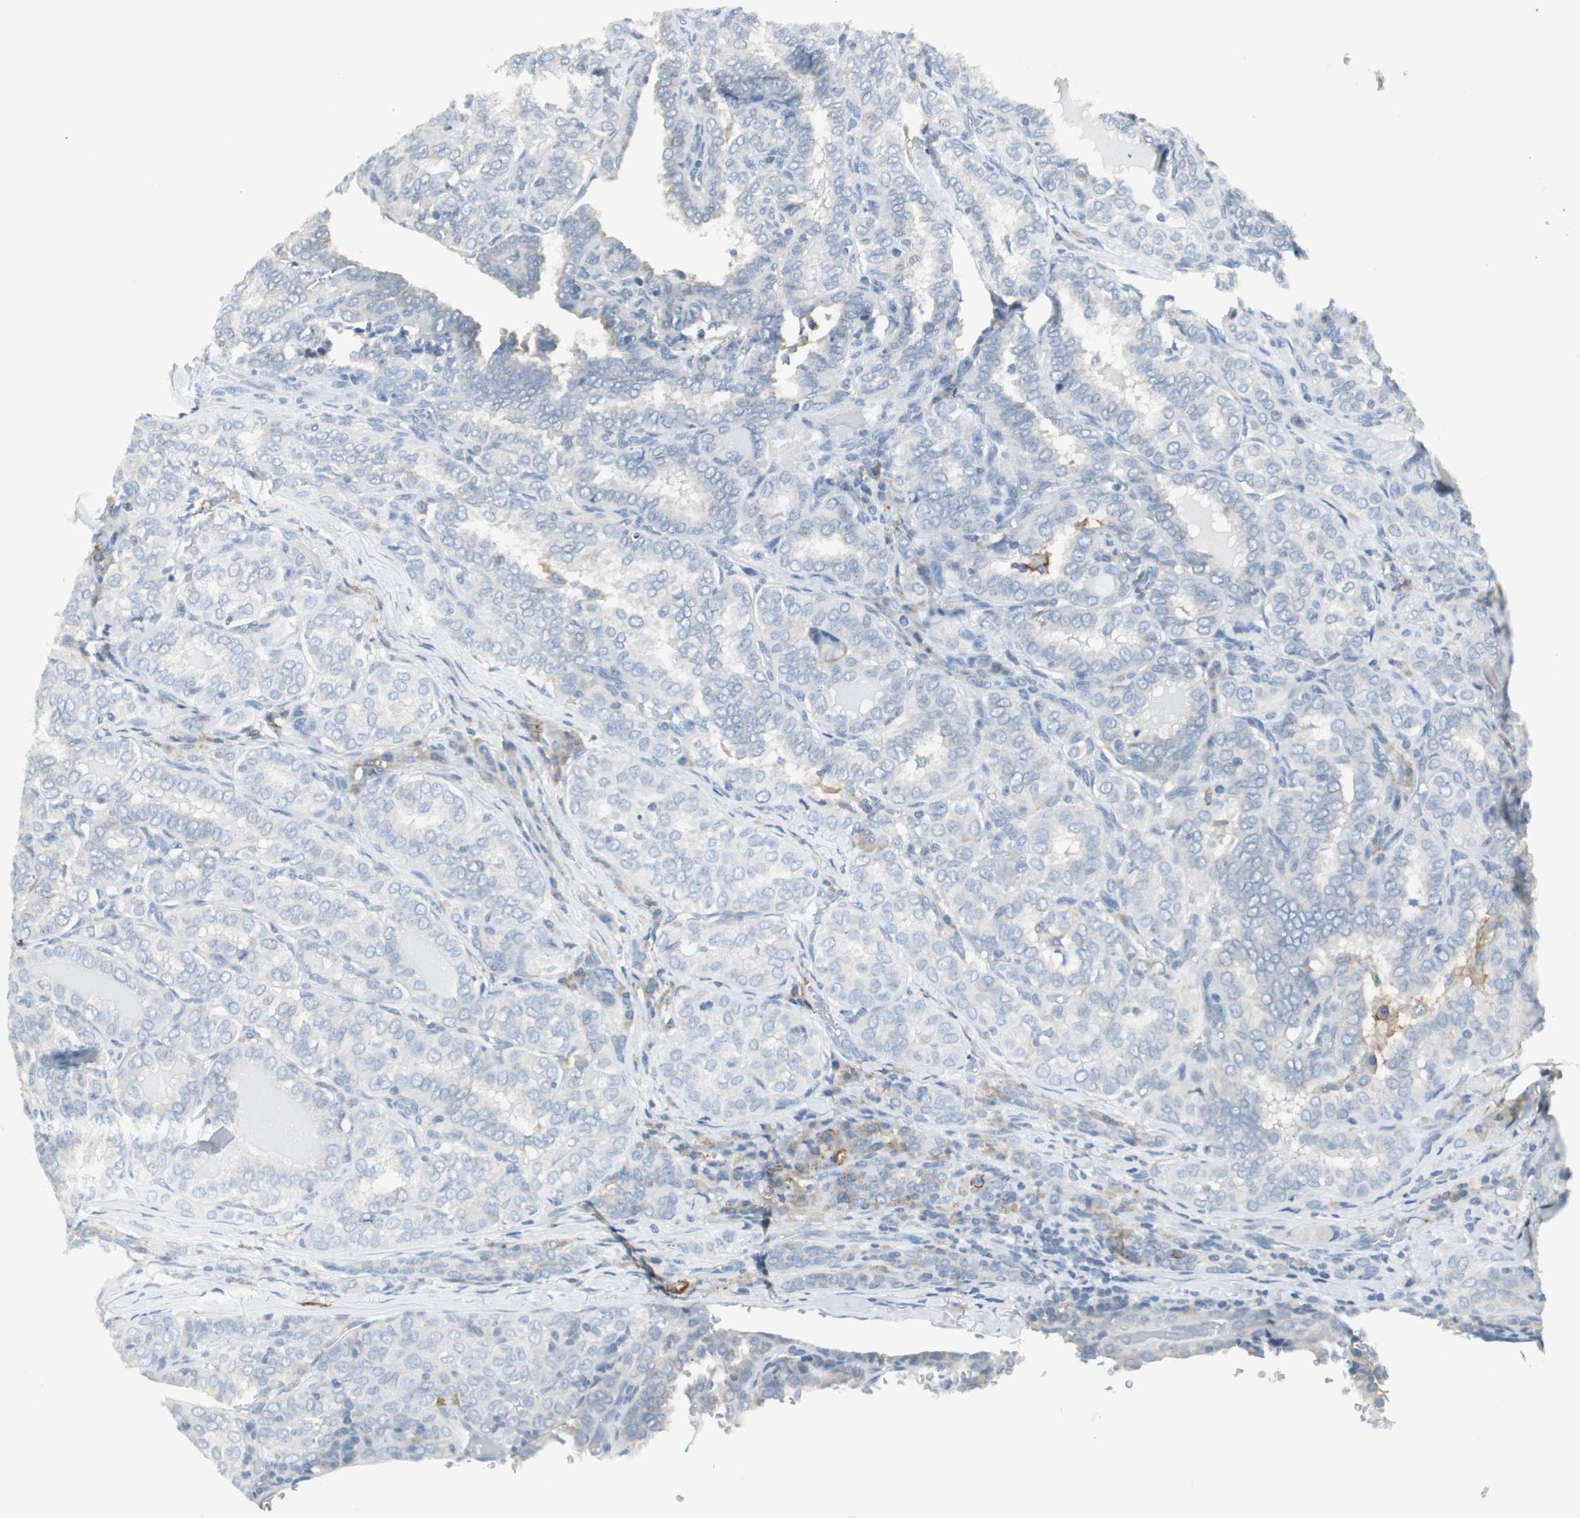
{"staining": {"intensity": "negative", "quantity": "none", "location": "none"}, "tissue": "thyroid cancer", "cell_type": "Tumor cells", "image_type": "cancer", "snomed": [{"axis": "morphology", "description": "Normal tissue, NOS"}, {"axis": "morphology", "description": "Papillary adenocarcinoma, NOS"}, {"axis": "topography", "description": "Thyroid gland"}], "caption": "Protein analysis of thyroid cancer (papillary adenocarcinoma) demonstrates no significant staining in tumor cells.", "gene": "SLC2A5", "patient": {"sex": "female", "age": 30}}